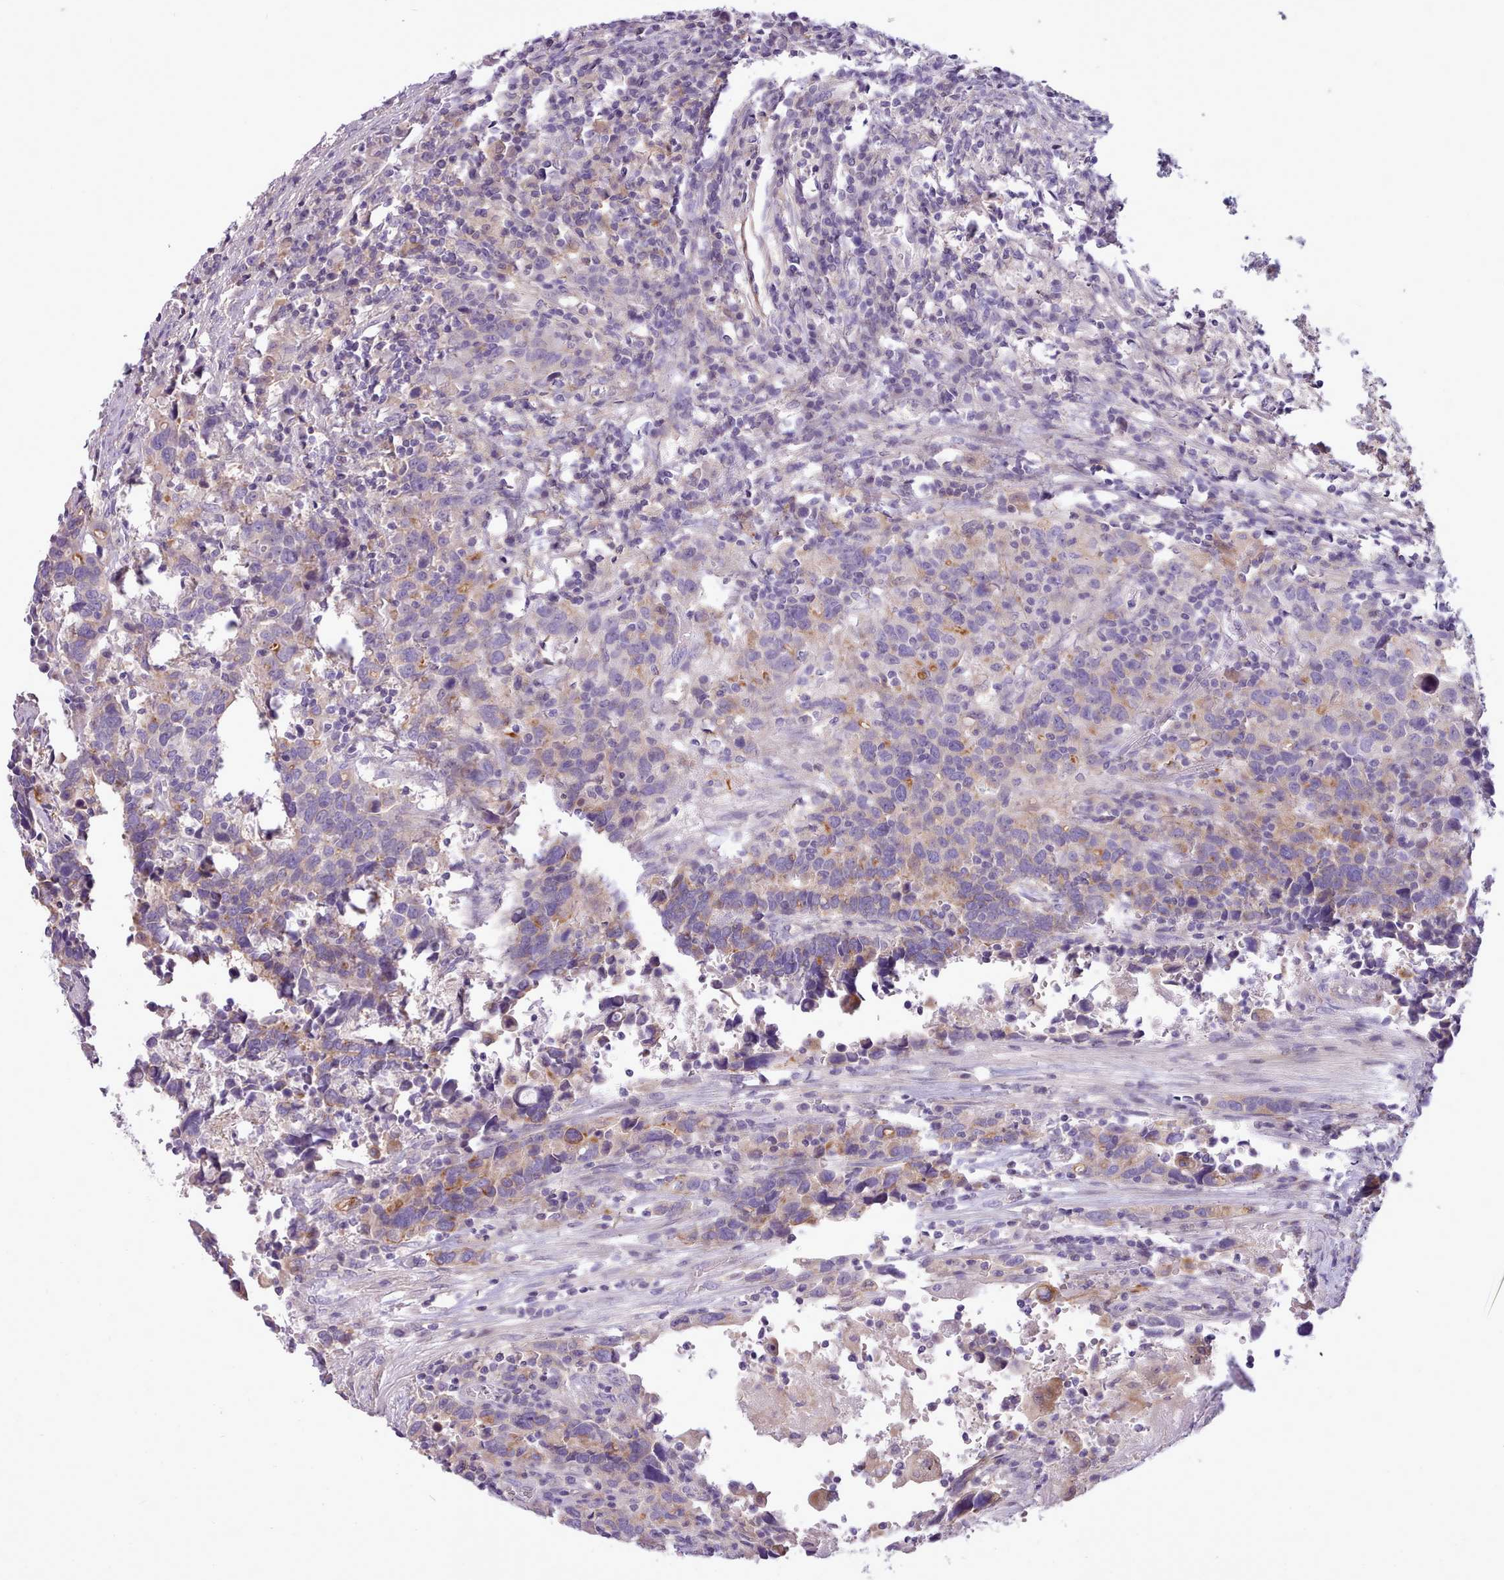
{"staining": {"intensity": "weak", "quantity": "25%-75%", "location": "cytoplasmic/membranous"}, "tissue": "urothelial cancer", "cell_type": "Tumor cells", "image_type": "cancer", "snomed": [{"axis": "morphology", "description": "Urothelial carcinoma, High grade"}, {"axis": "topography", "description": "Urinary bladder"}], "caption": "There is low levels of weak cytoplasmic/membranous expression in tumor cells of urothelial cancer, as demonstrated by immunohistochemical staining (brown color).", "gene": "CYP2A13", "patient": {"sex": "male", "age": 61}}